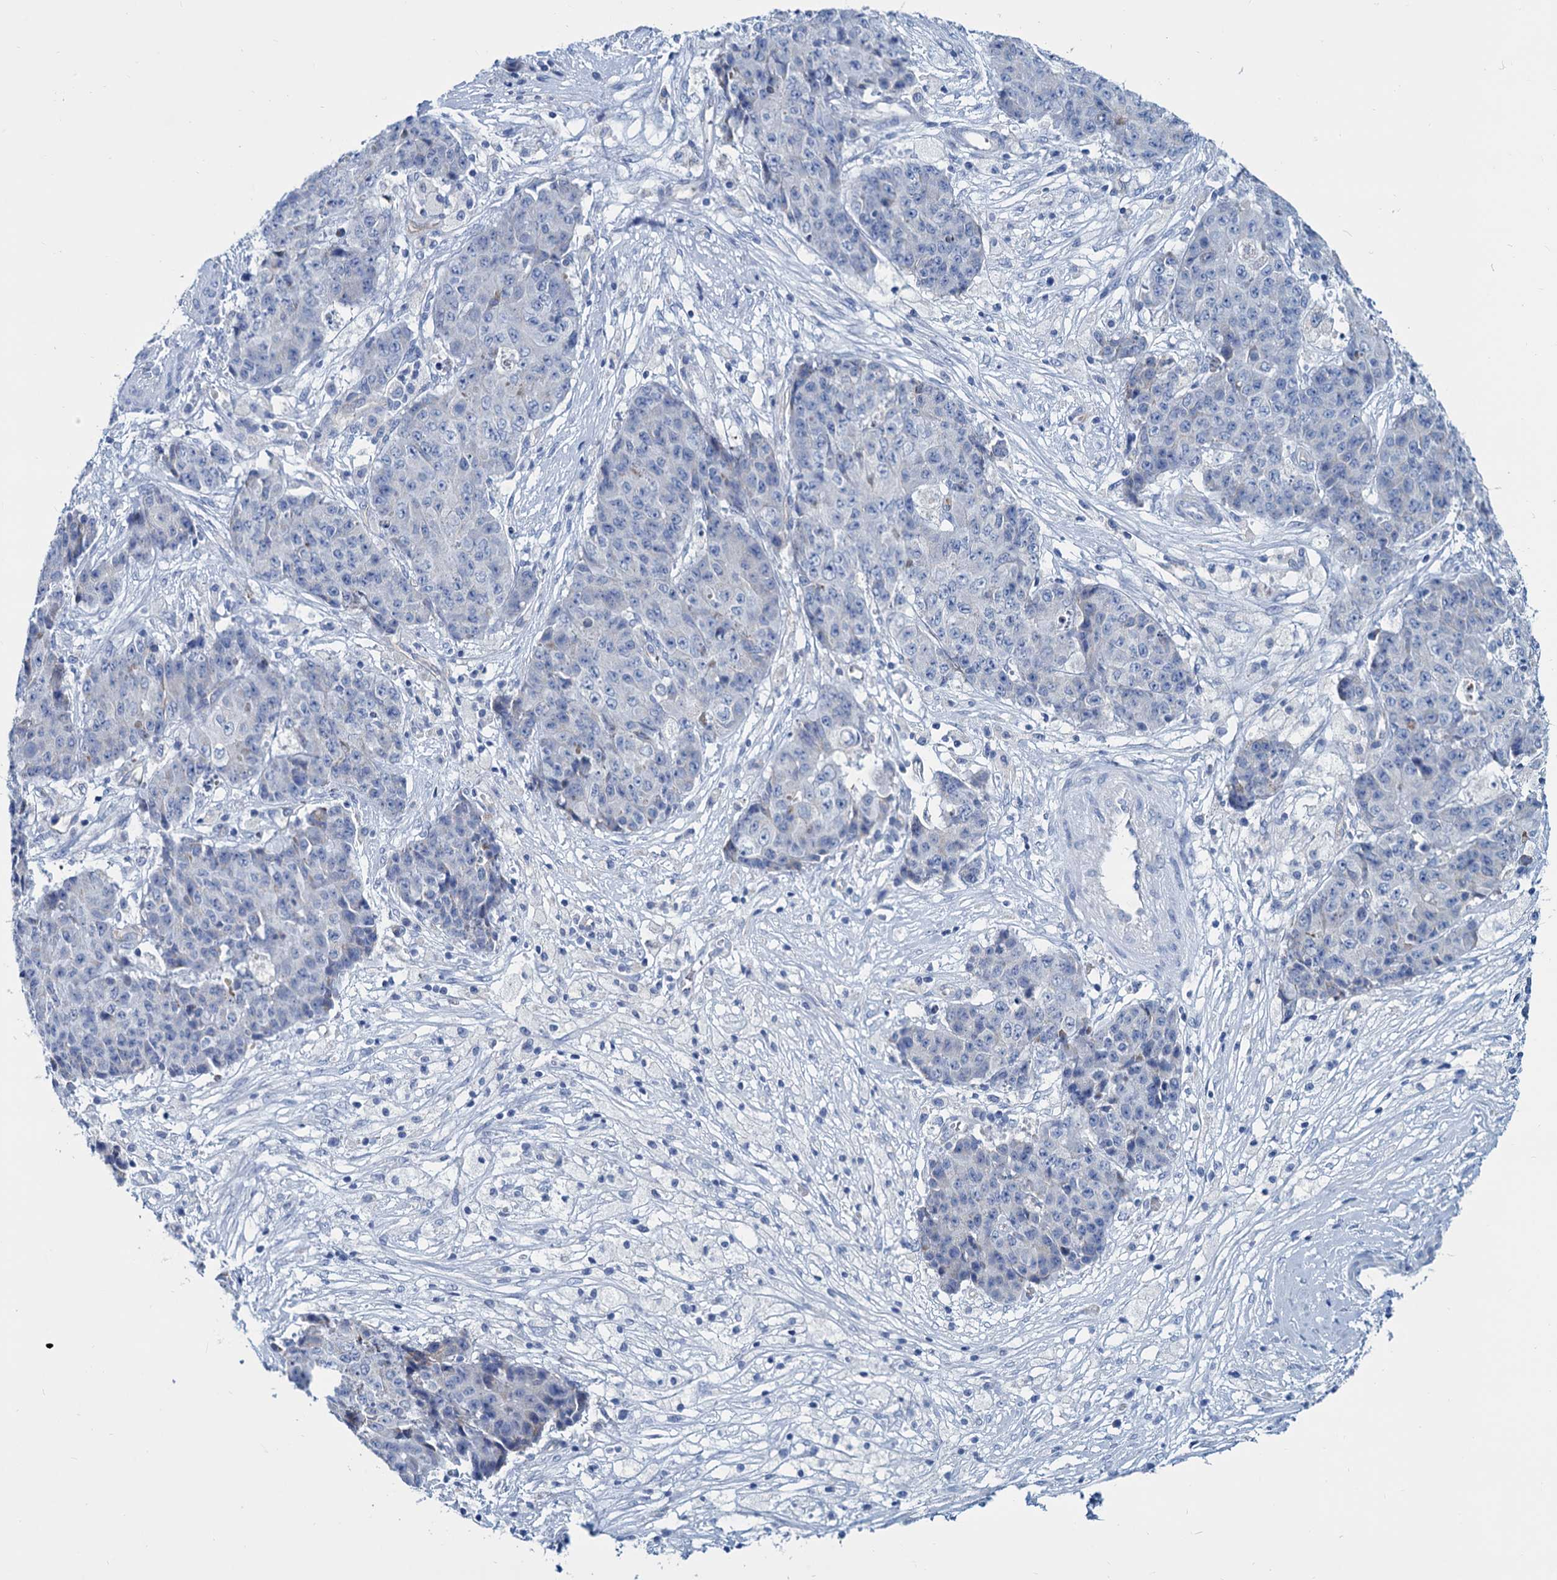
{"staining": {"intensity": "negative", "quantity": "none", "location": "none"}, "tissue": "ovarian cancer", "cell_type": "Tumor cells", "image_type": "cancer", "snomed": [{"axis": "morphology", "description": "Carcinoma, endometroid"}, {"axis": "topography", "description": "Ovary"}], "caption": "Immunohistochemistry (IHC) photomicrograph of human endometroid carcinoma (ovarian) stained for a protein (brown), which demonstrates no staining in tumor cells.", "gene": "SLC1A3", "patient": {"sex": "female", "age": 42}}